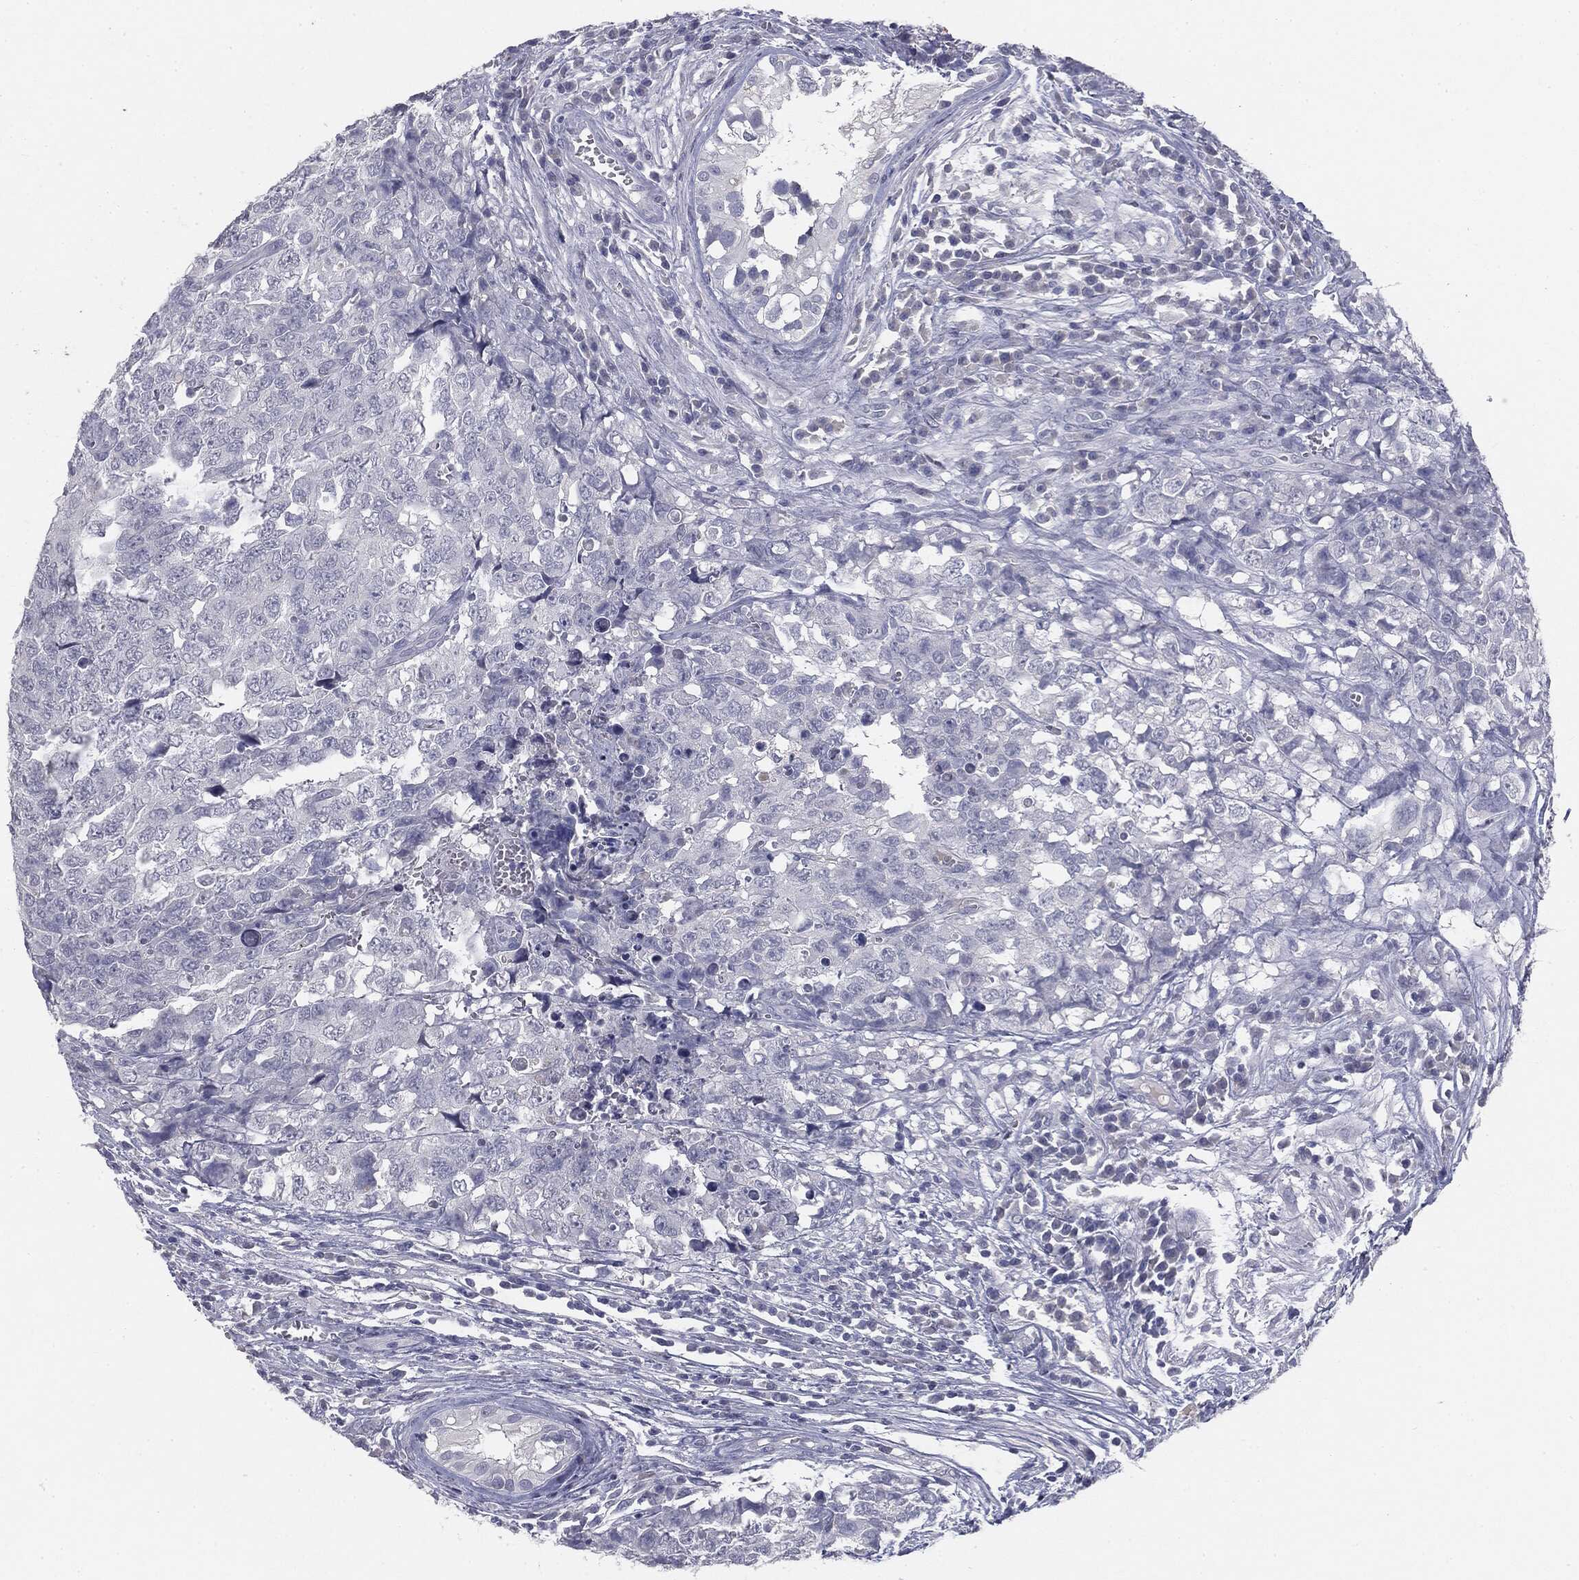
{"staining": {"intensity": "negative", "quantity": "none", "location": "none"}, "tissue": "testis cancer", "cell_type": "Tumor cells", "image_type": "cancer", "snomed": [{"axis": "morphology", "description": "Carcinoma, Embryonal, NOS"}, {"axis": "topography", "description": "Testis"}], "caption": "This histopathology image is of embryonal carcinoma (testis) stained with immunohistochemistry (IHC) to label a protein in brown with the nuclei are counter-stained blue. There is no expression in tumor cells. (DAB (3,3'-diaminobenzidine) IHC visualized using brightfield microscopy, high magnification).", "gene": "MUC1", "patient": {"sex": "male", "age": 23}}